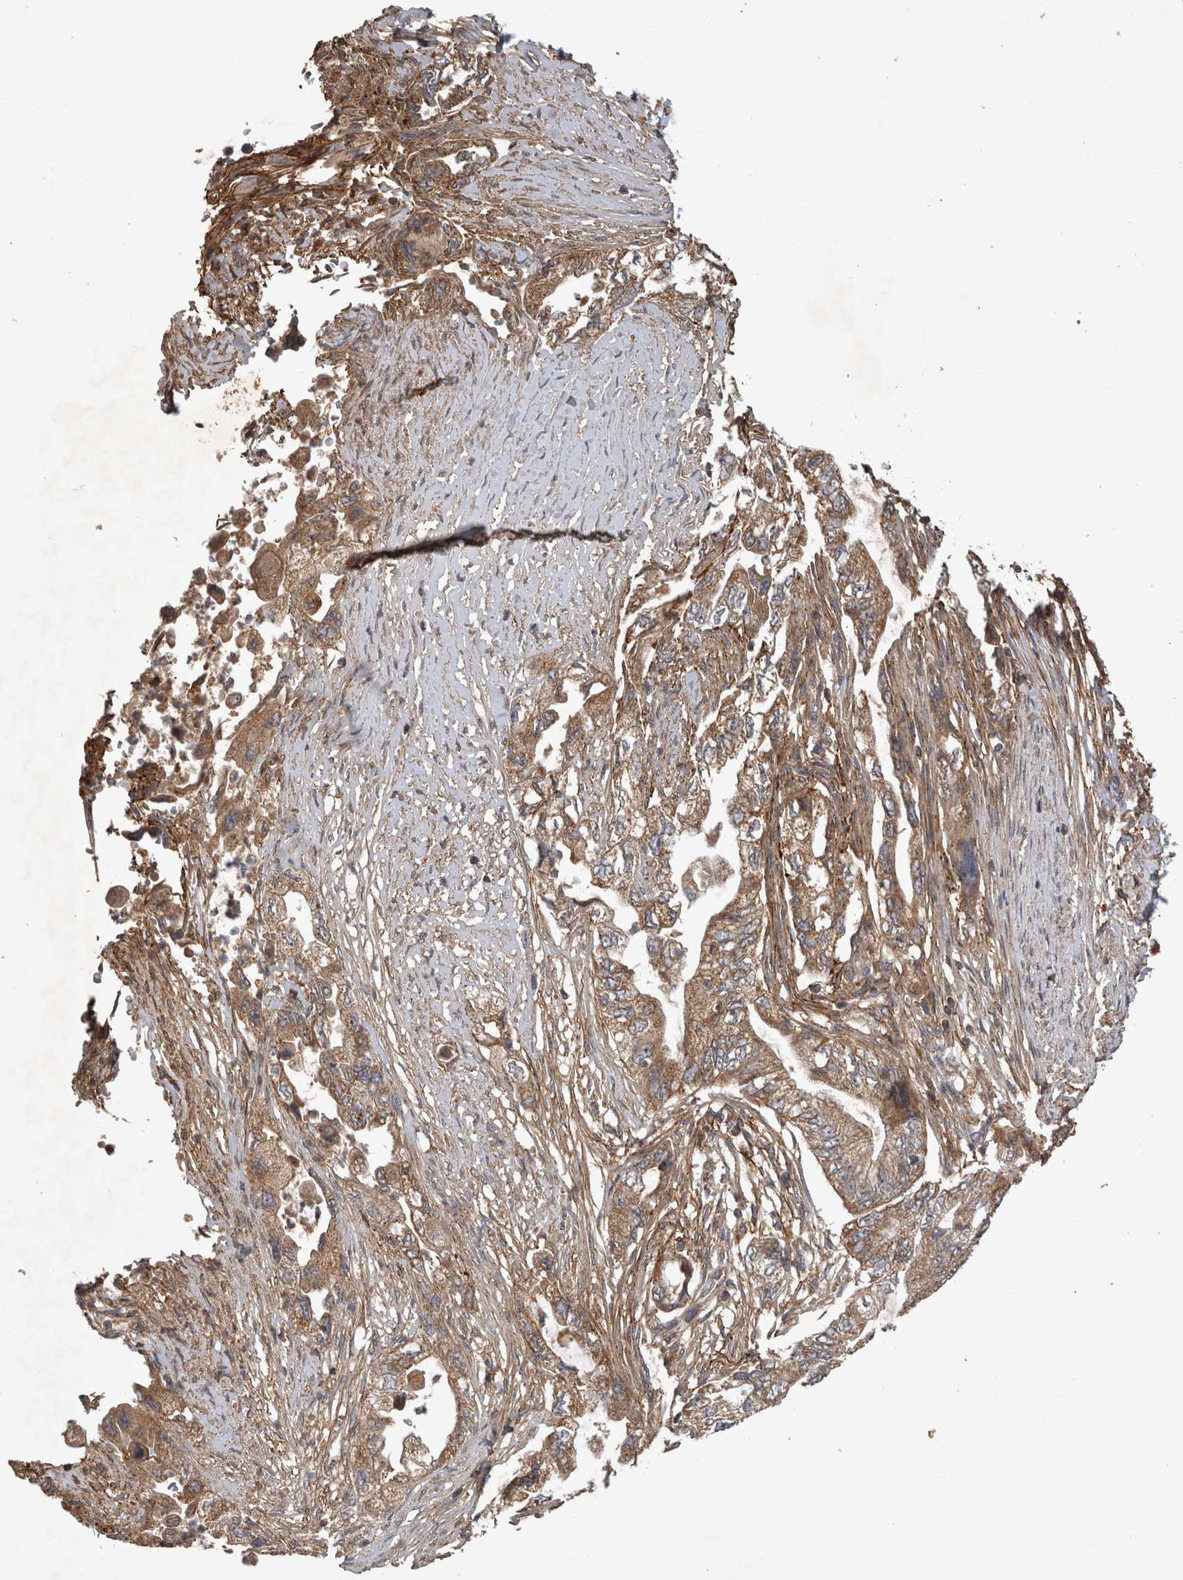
{"staining": {"intensity": "moderate", "quantity": ">75%", "location": "cytoplasmic/membranous"}, "tissue": "pancreatic cancer", "cell_type": "Tumor cells", "image_type": "cancer", "snomed": [{"axis": "morphology", "description": "Adenocarcinoma, NOS"}, {"axis": "topography", "description": "Pancreas"}], "caption": "A high-resolution image shows IHC staining of adenocarcinoma (pancreatic), which exhibits moderate cytoplasmic/membranous expression in approximately >75% of tumor cells.", "gene": "TRMT61B", "patient": {"sex": "female", "age": 73}}